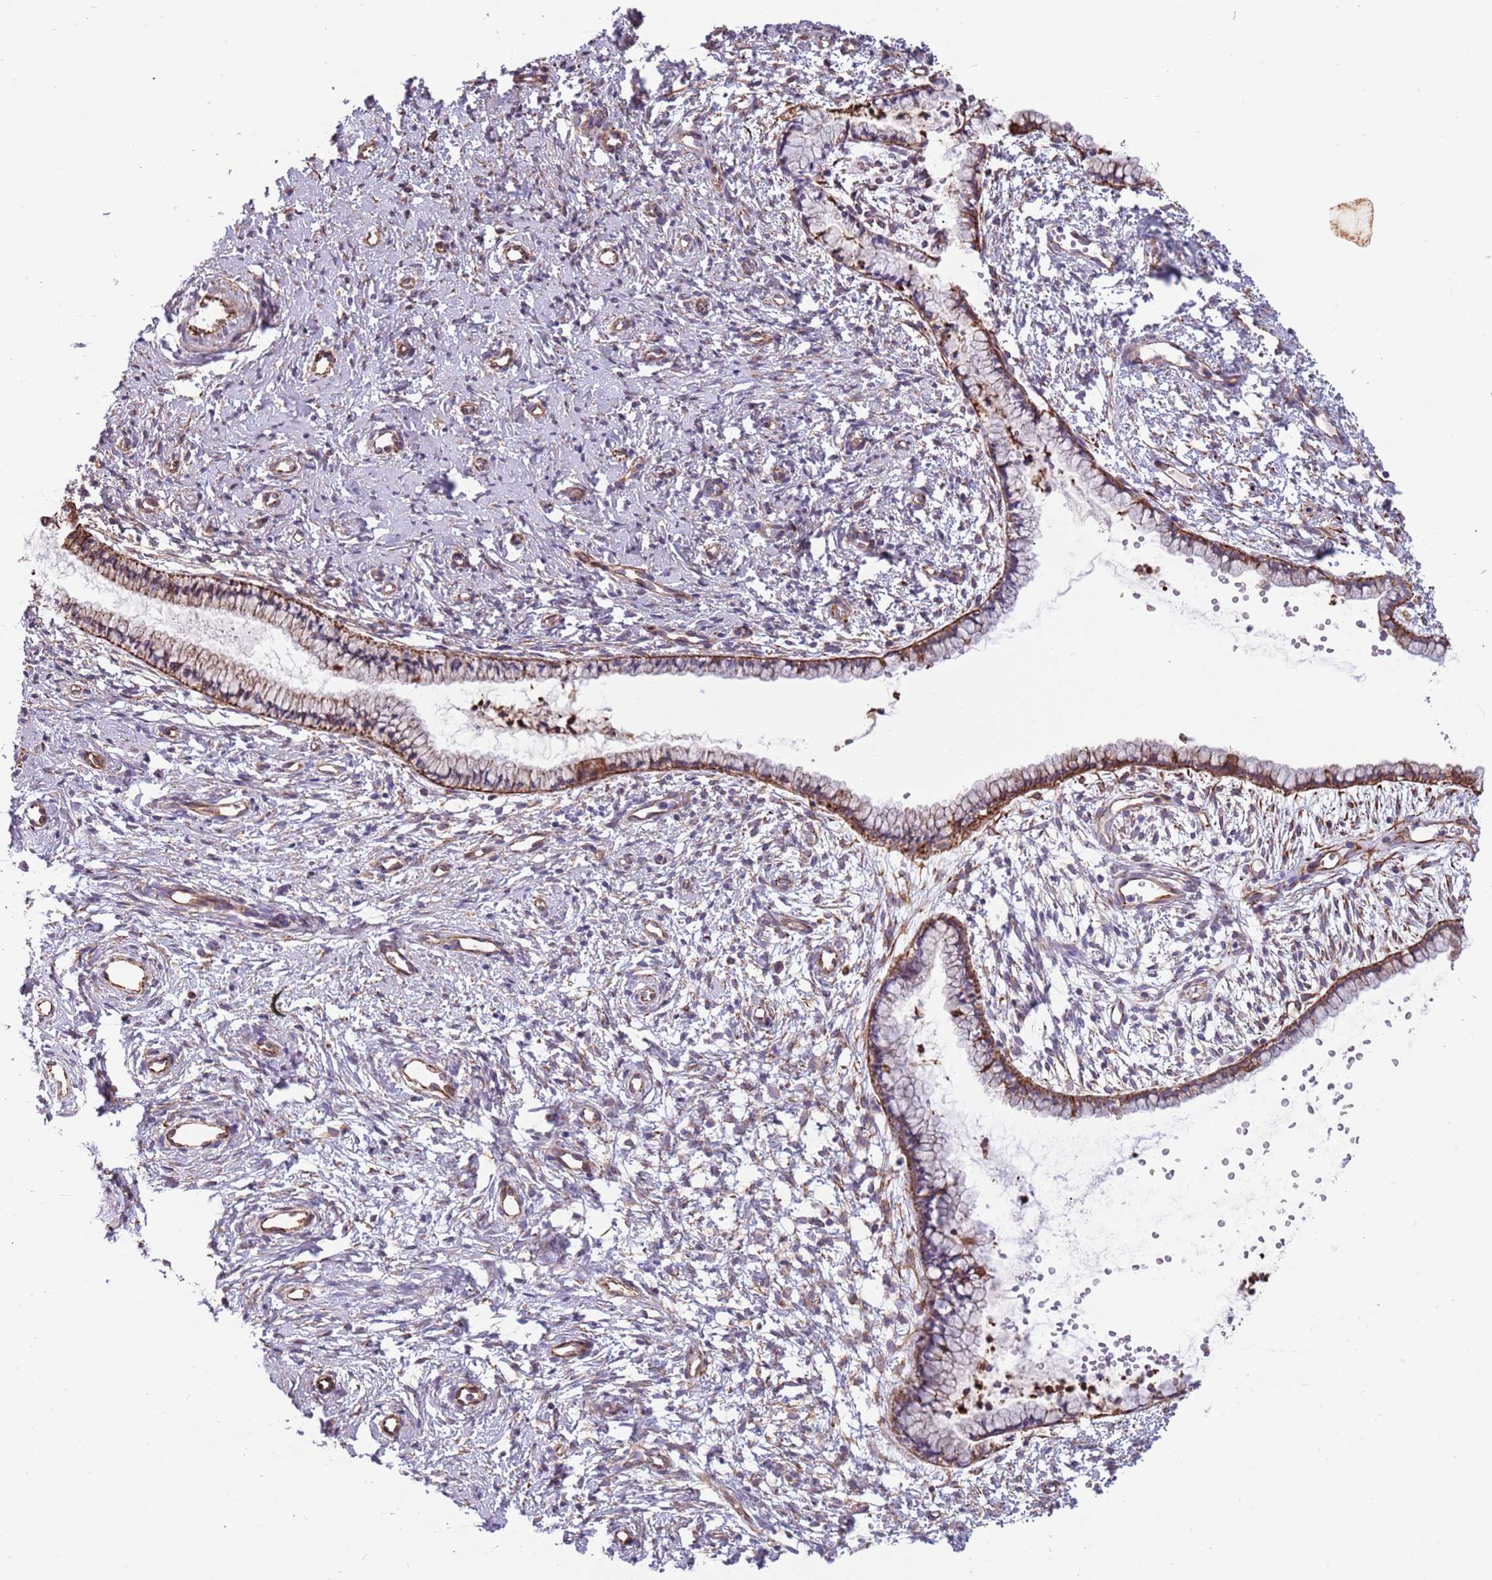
{"staining": {"intensity": "strong", "quantity": "25%-75%", "location": "cytoplasmic/membranous"}, "tissue": "cervix", "cell_type": "Glandular cells", "image_type": "normal", "snomed": [{"axis": "morphology", "description": "Normal tissue, NOS"}, {"axis": "topography", "description": "Cervix"}], "caption": "Immunohistochemical staining of normal cervix demonstrates strong cytoplasmic/membranous protein staining in about 25%-75% of glandular cells. The staining is performed using DAB brown chromogen to label protein expression. The nuclei are counter-stained blue using hematoxylin.", "gene": "MOGAT1", "patient": {"sex": "female", "age": 57}}